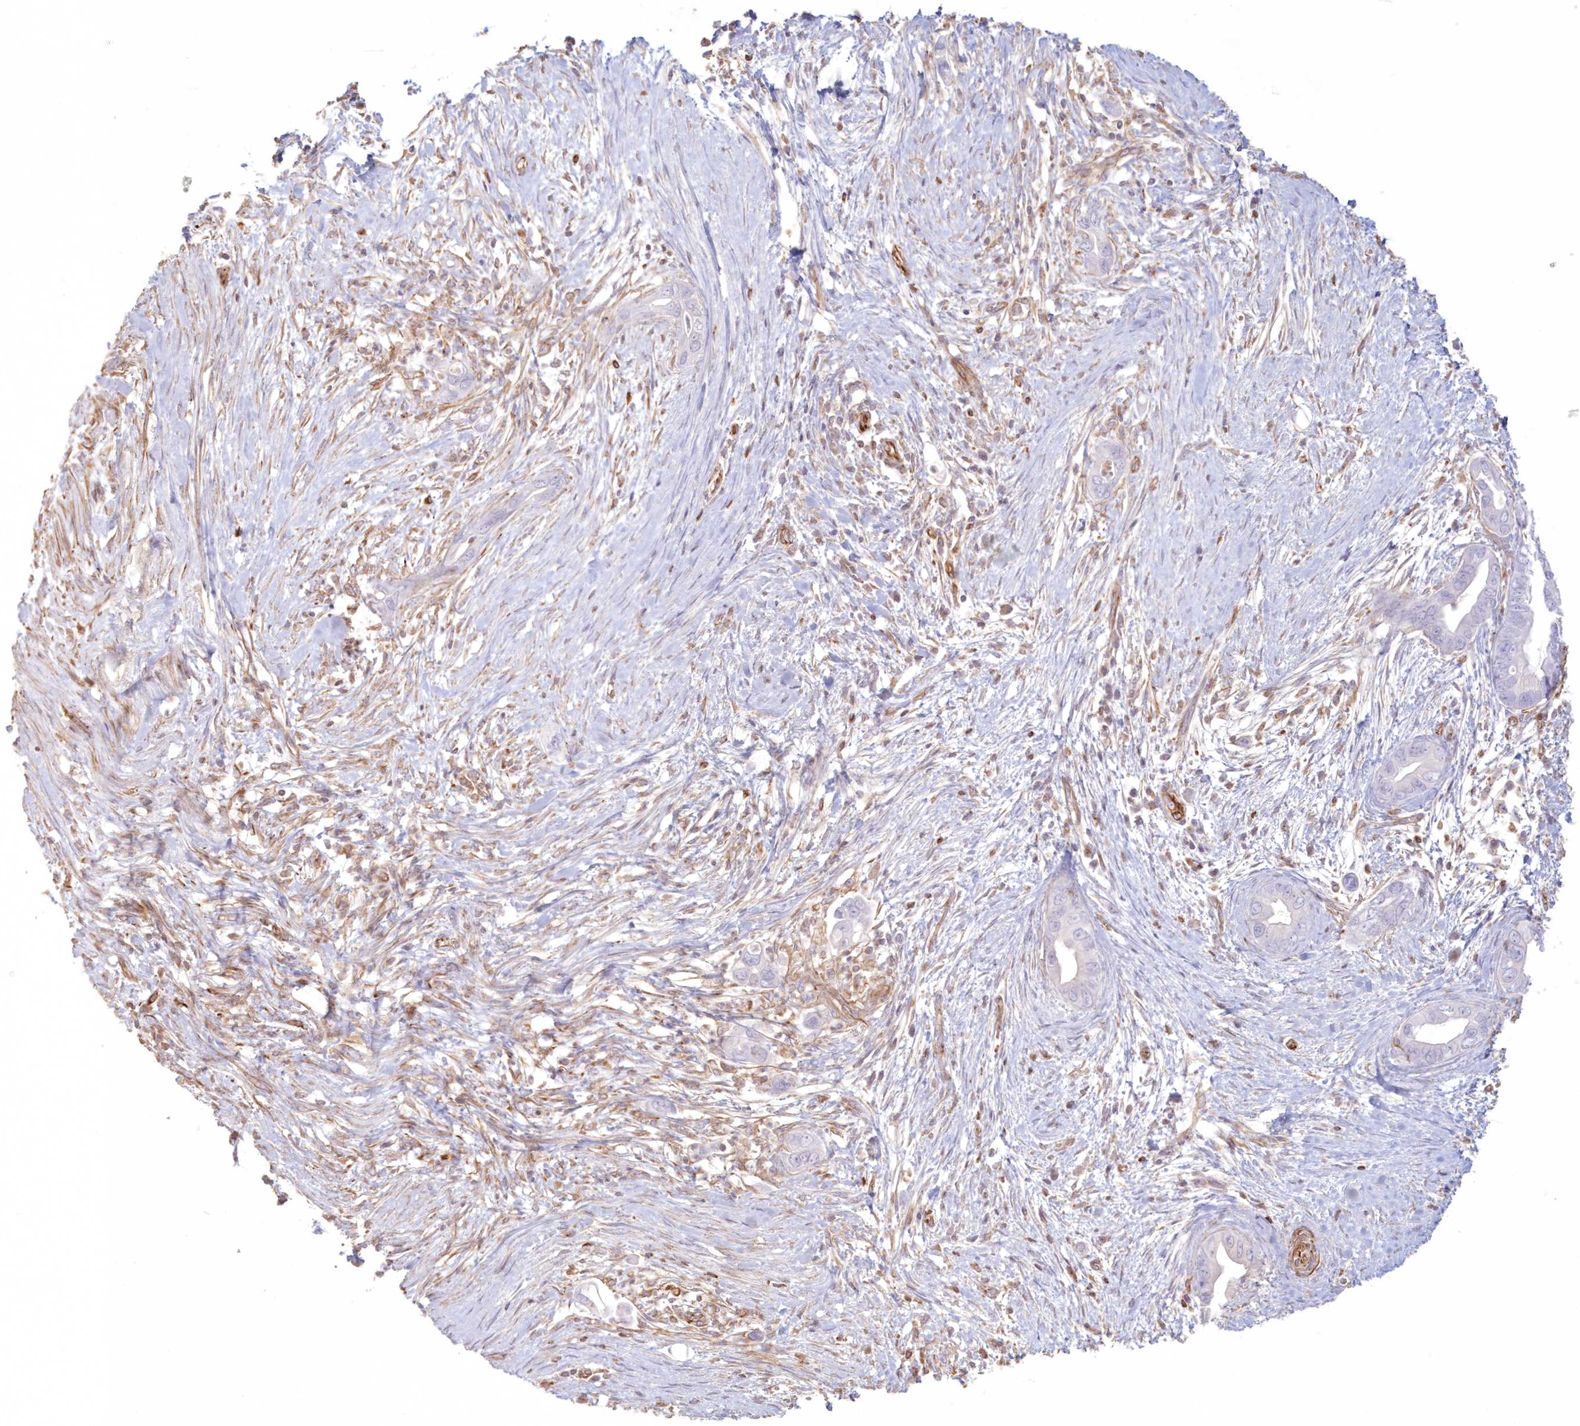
{"staining": {"intensity": "negative", "quantity": "none", "location": "none"}, "tissue": "pancreatic cancer", "cell_type": "Tumor cells", "image_type": "cancer", "snomed": [{"axis": "morphology", "description": "Adenocarcinoma, NOS"}, {"axis": "topography", "description": "Pancreas"}], "caption": "DAB immunohistochemical staining of human adenocarcinoma (pancreatic) exhibits no significant positivity in tumor cells. Brightfield microscopy of IHC stained with DAB (brown) and hematoxylin (blue), captured at high magnification.", "gene": "DMRTB1", "patient": {"sex": "male", "age": 75}}